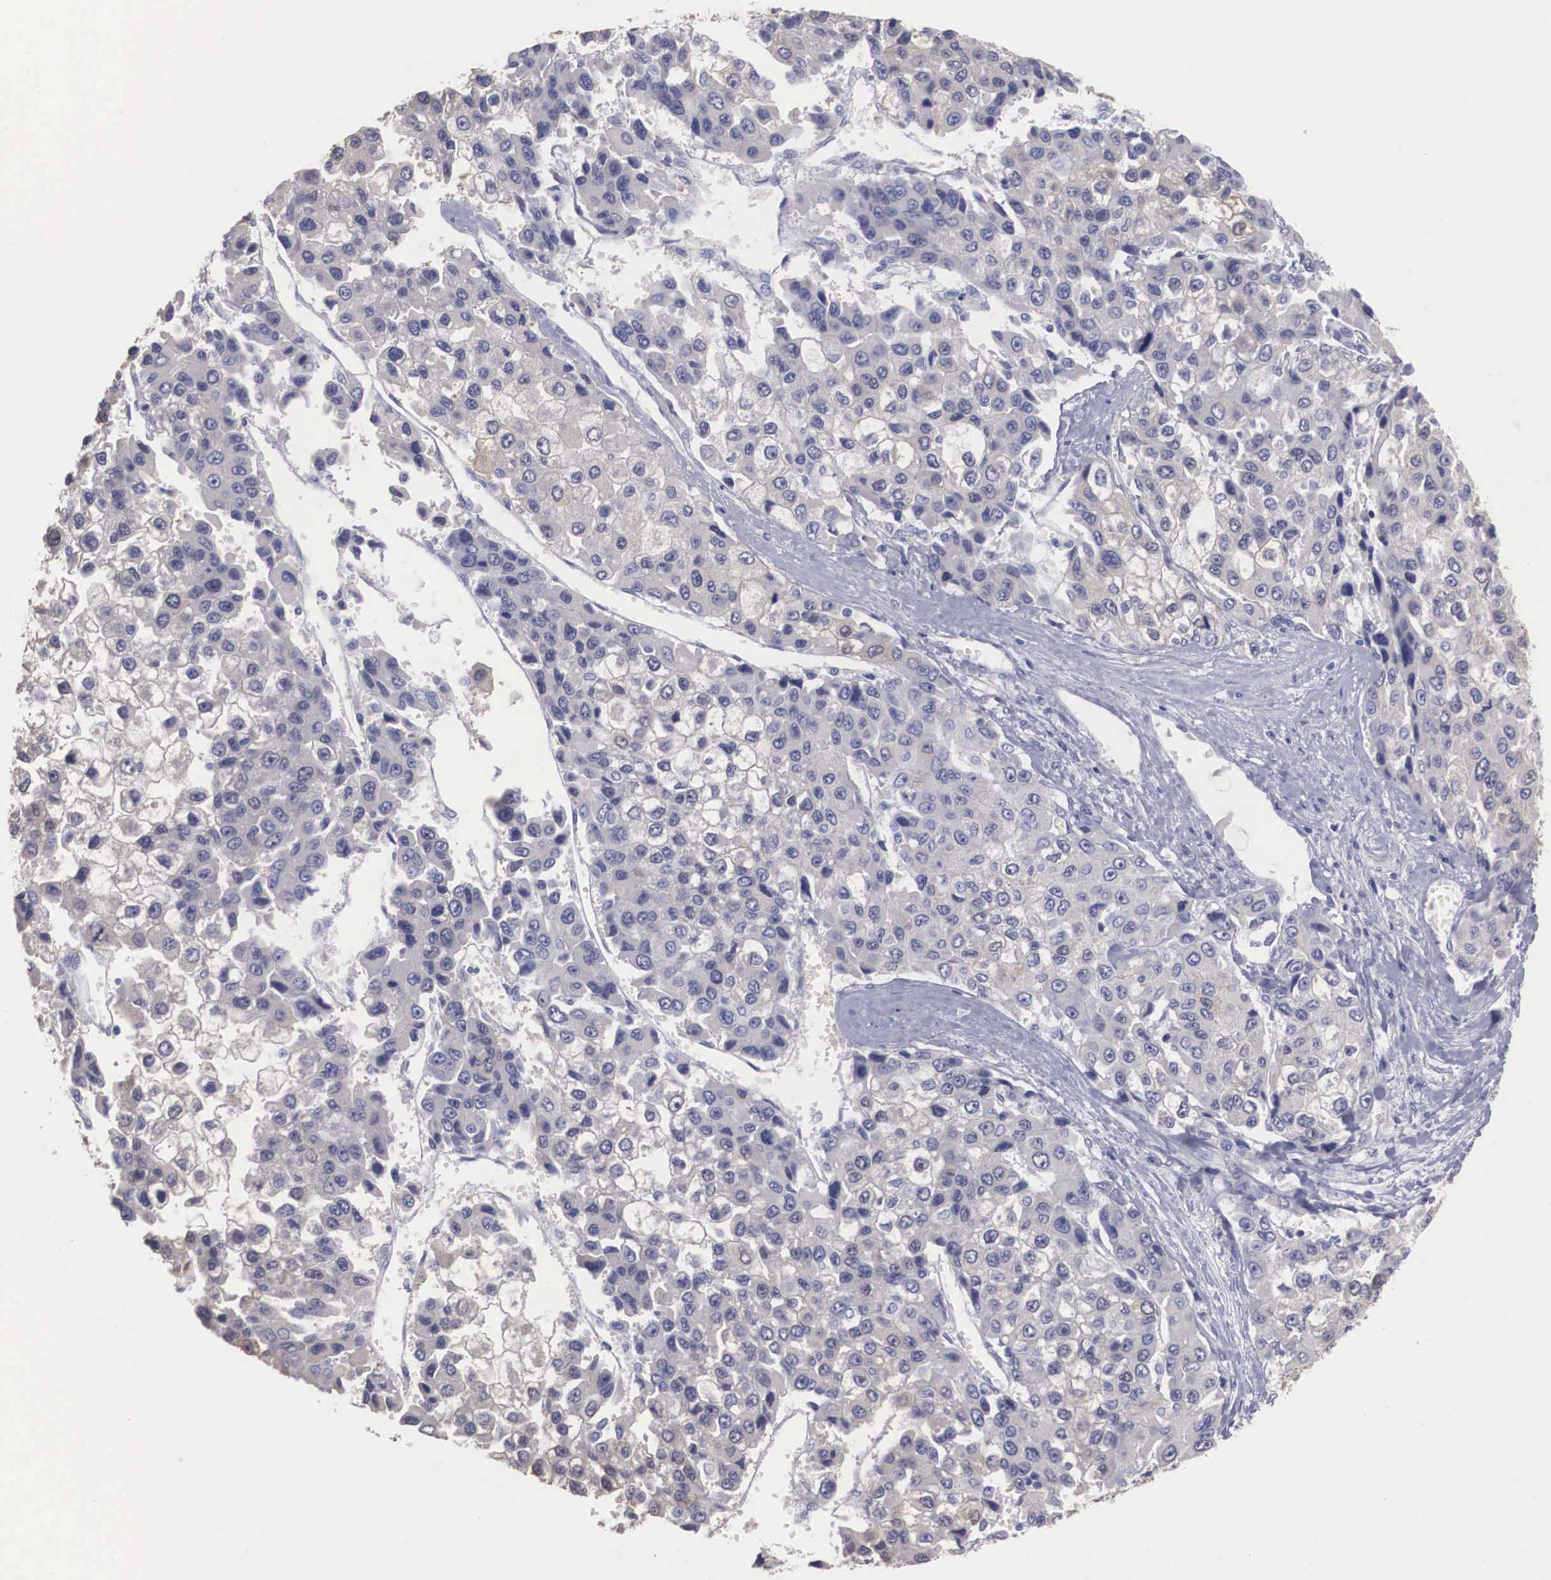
{"staining": {"intensity": "negative", "quantity": "none", "location": "none"}, "tissue": "liver cancer", "cell_type": "Tumor cells", "image_type": "cancer", "snomed": [{"axis": "morphology", "description": "Carcinoma, Hepatocellular, NOS"}, {"axis": "topography", "description": "Liver"}], "caption": "Liver hepatocellular carcinoma was stained to show a protein in brown. There is no significant staining in tumor cells. (Stains: DAB IHC with hematoxylin counter stain, Microscopy: brightfield microscopy at high magnification).", "gene": "REPS2", "patient": {"sex": "female", "age": 66}}